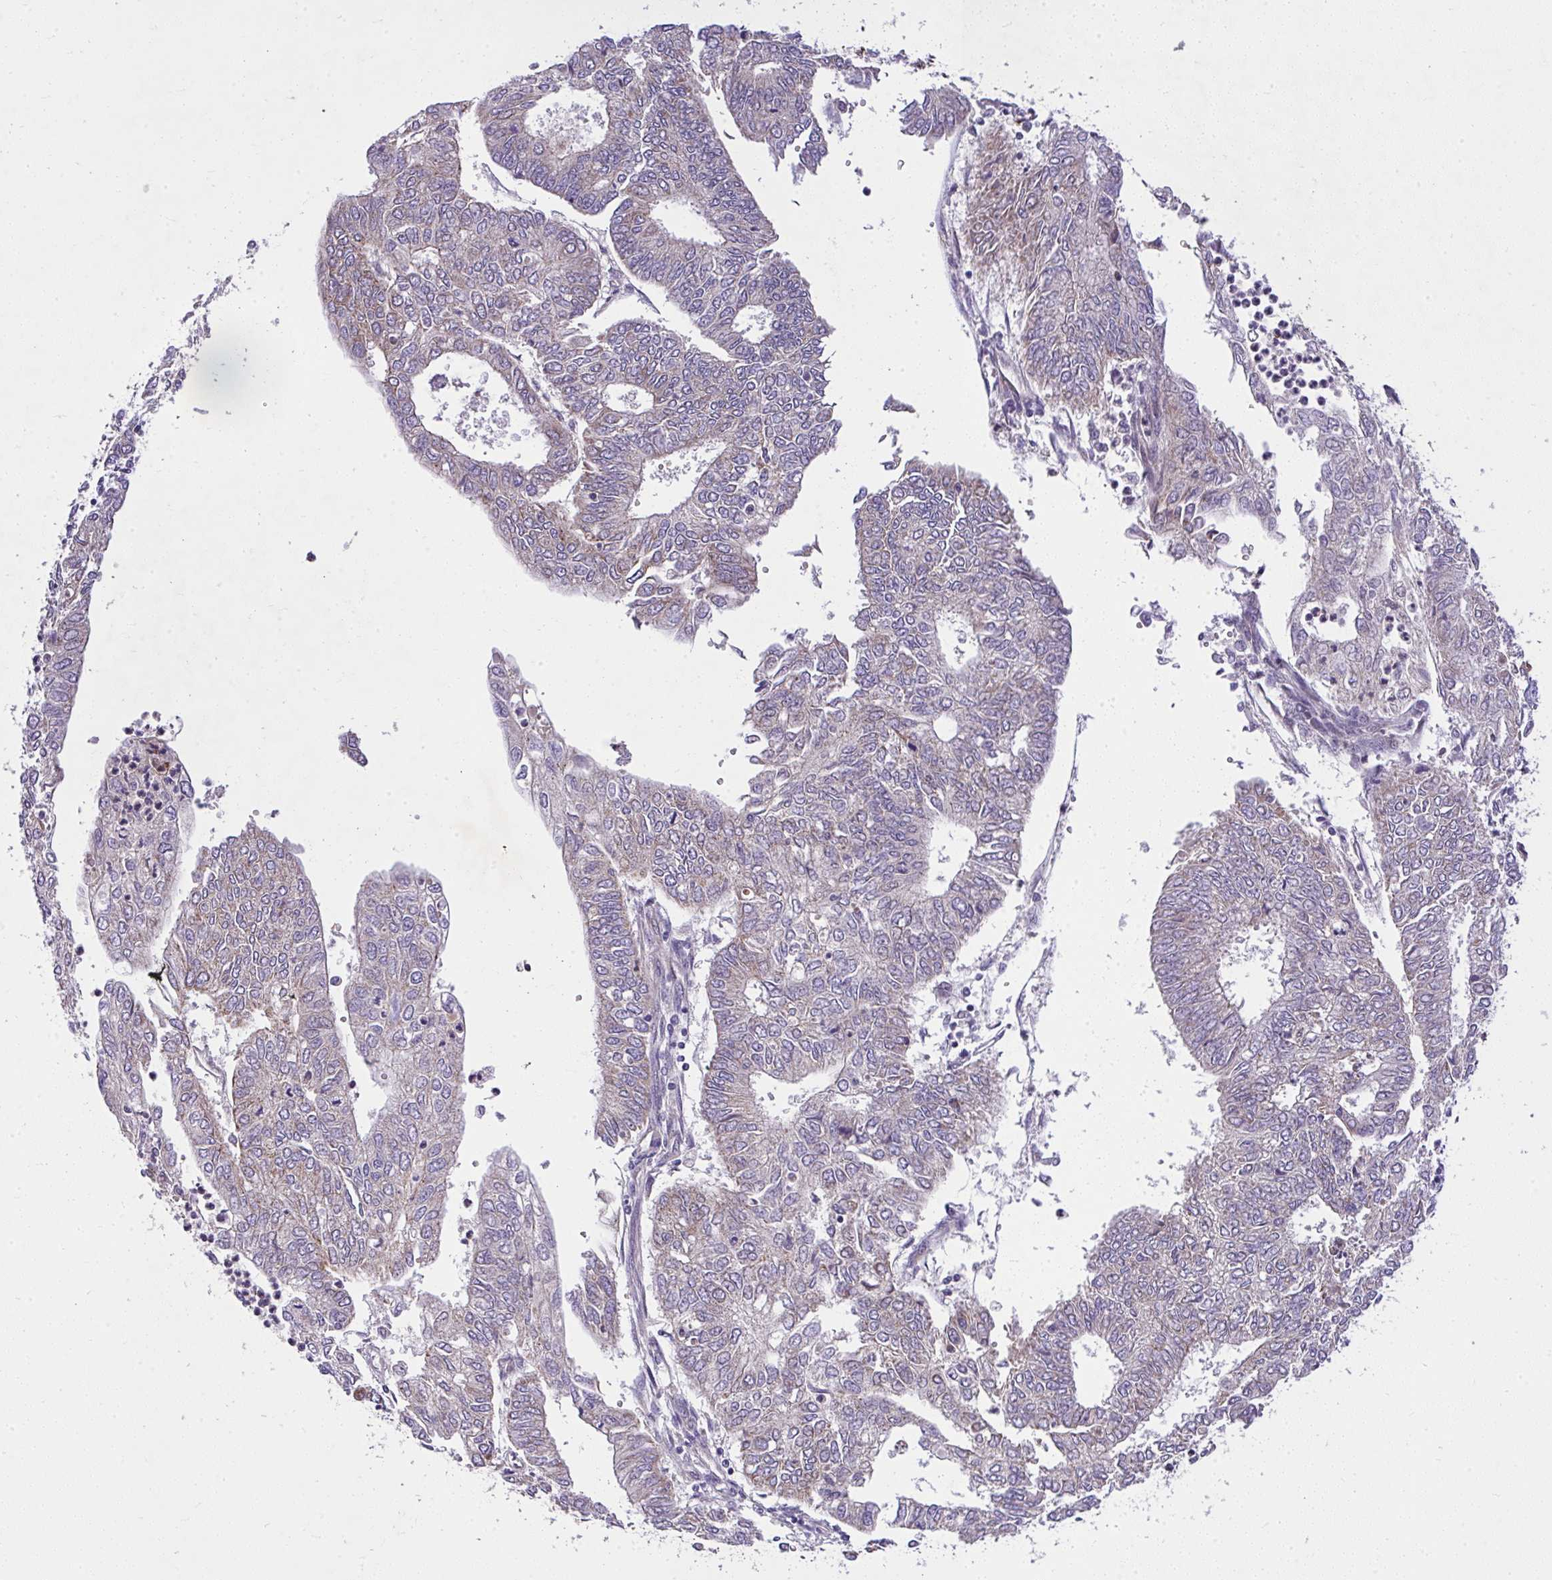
{"staining": {"intensity": "weak", "quantity": "25%-75%", "location": "cytoplasmic/membranous"}, "tissue": "endometrial cancer", "cell_type": "Tumor cells", "image_type": "cancer", "snomed": [{"axis": "morphology", "description": "Adenocarcinoma, NOS"}, {"axis": "topography", "description": "Endometrium"}], "caption": "High-power microscopy captured an immunohistochemistry histopathology image of endometrial cancer, revealing weak cytoplasmic/membranous expression in about 25%-75% of tumor cells.", "gene": "CHIA", "patient": {"sex": "female", "age": 68}}